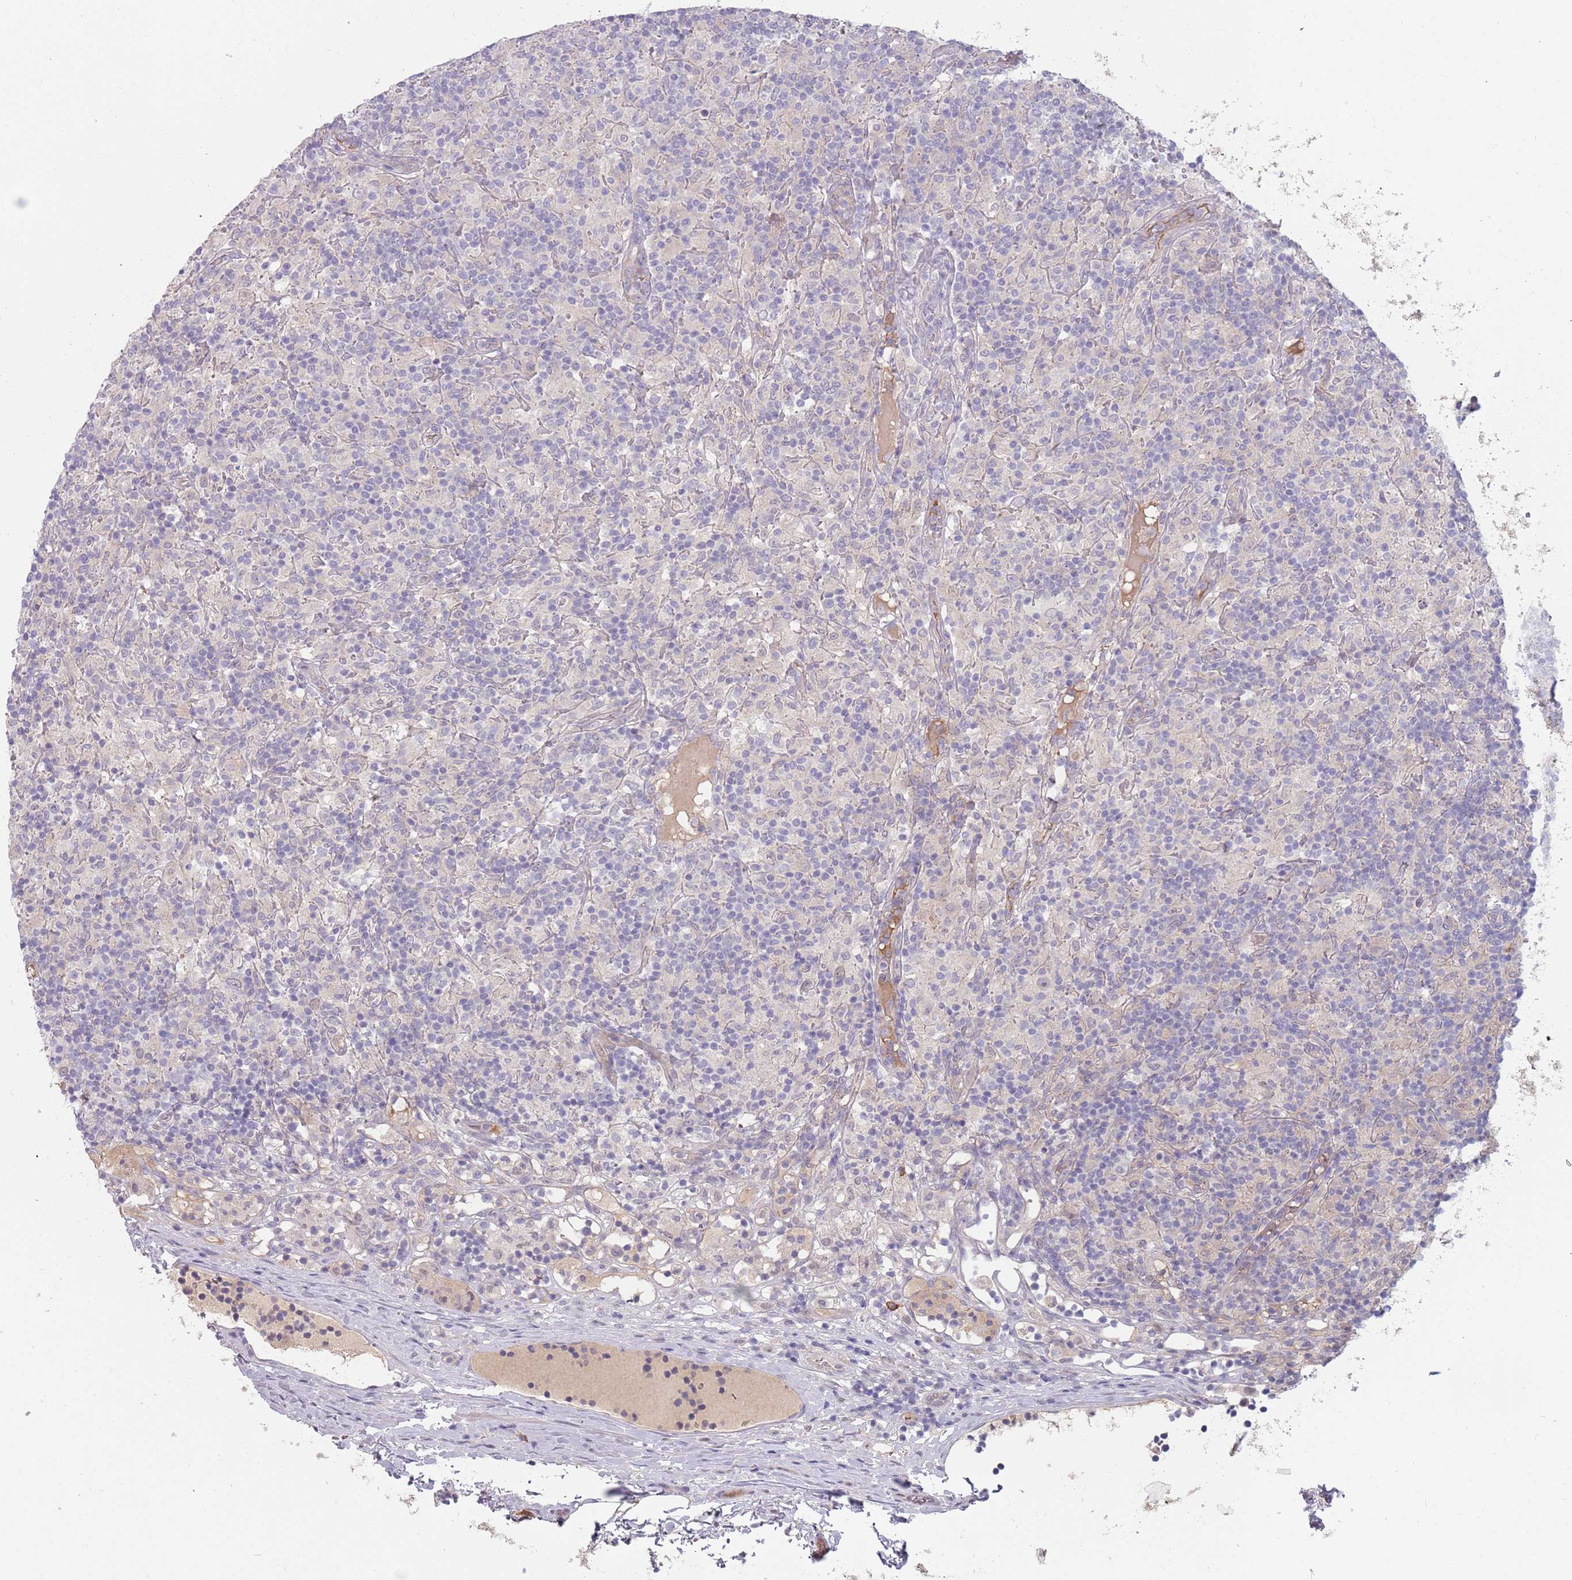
{"staining": {"intensity": "negative", "quantity": "none", "location": "none"}, "tissue": "lymphoma", "cell_type": "Tumor cells", "image_type": "cancer", "snomed": [{"axis": "morphology", "description": "Hodgkin's disease, NOS"}, {"axis": "topography", "description": "Lymph node"}], "caption": "Hodgkin's disease stained for a protein using IHC displays no staining tumor cells.", "gene": "DDX4", "patient": {"sex": "male", "age": 70}}